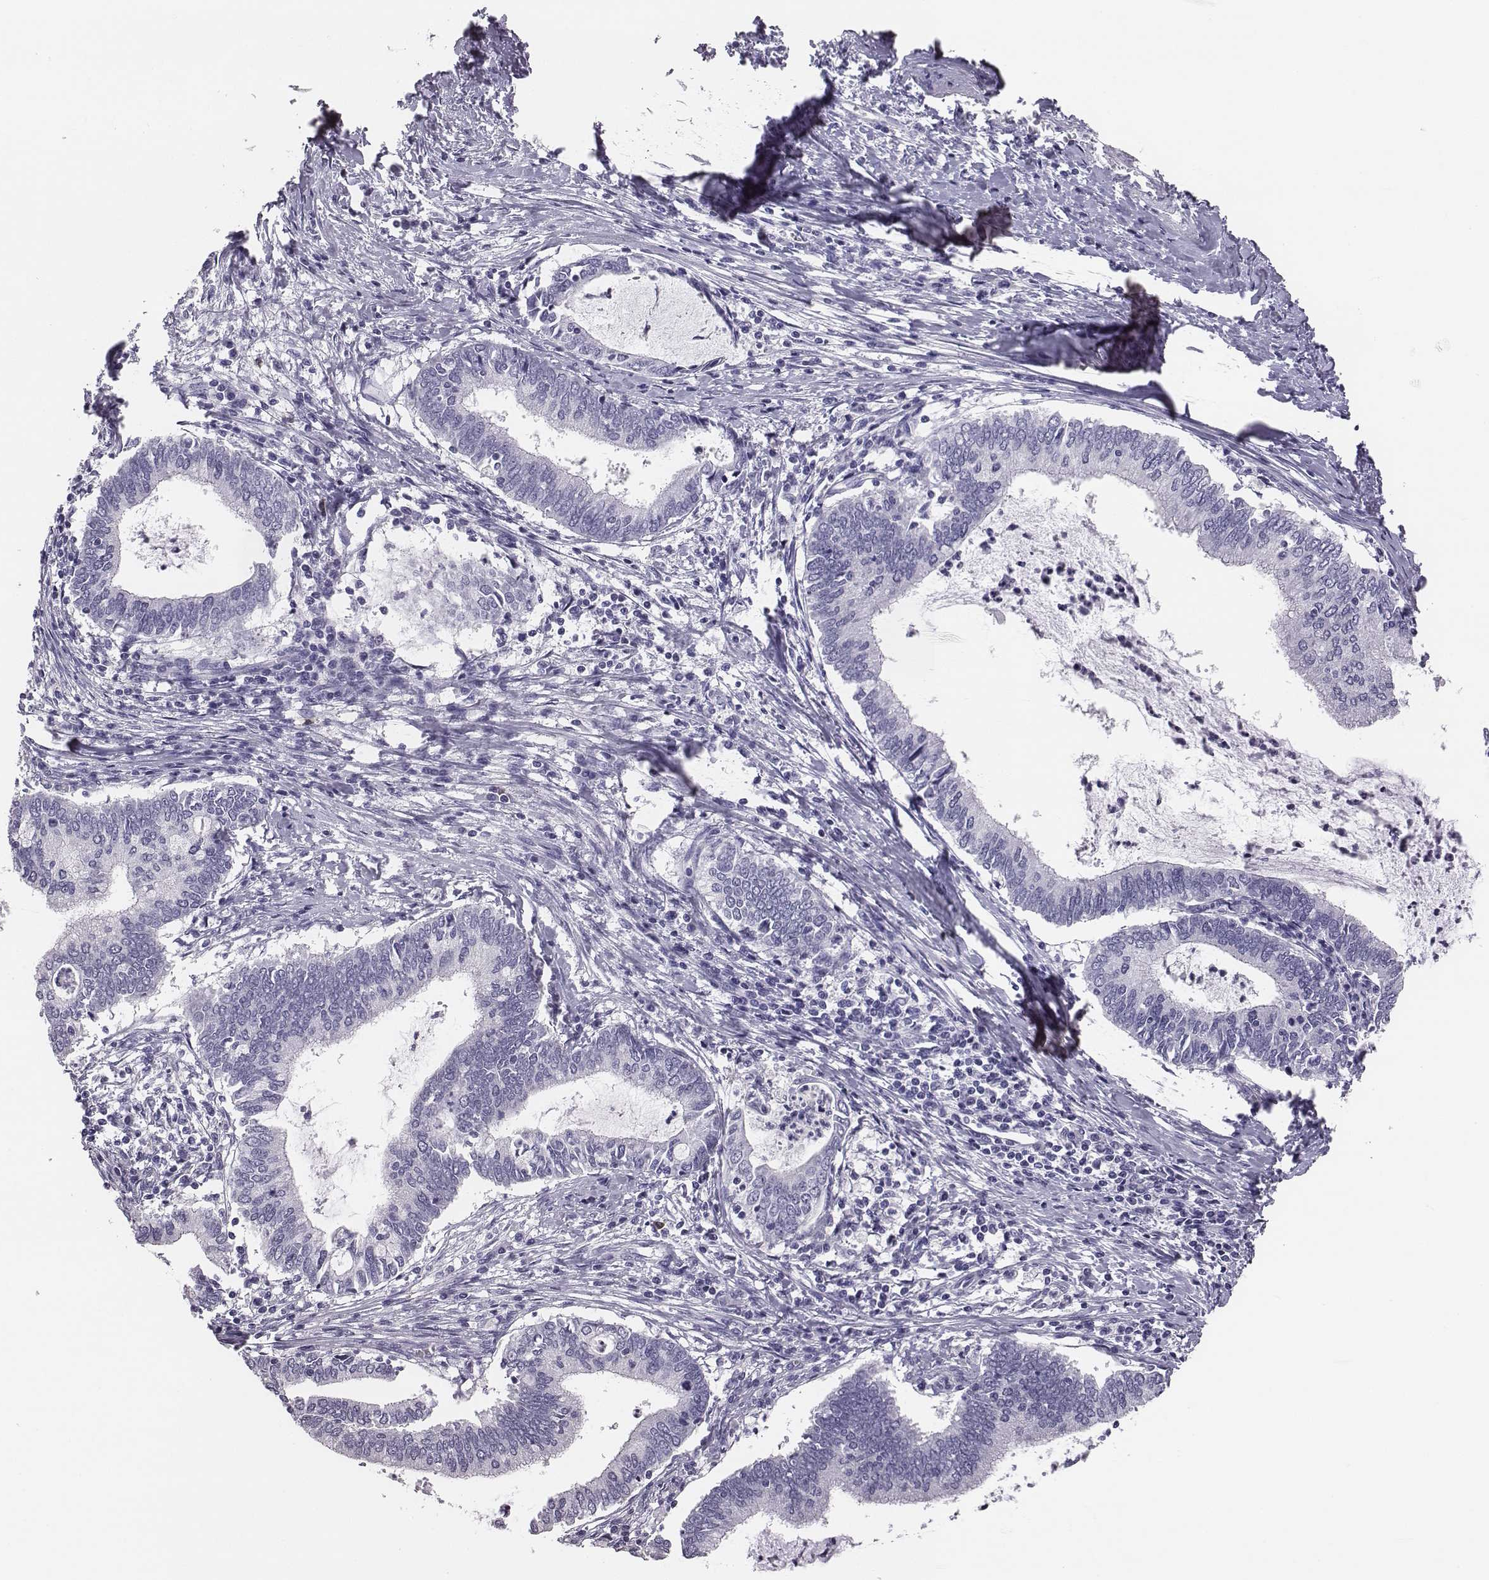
{"staining": {"intensity": "negative", "quantity": "none", "location": "none"}, "tissue": "cervical cancer", "cell_type": "Tumor cells", "image_type": "cancer", "snomed": [{"axis": "morphology", "description": "Adenocarcinoma, NOS"}, {"axis": "topography", "description": "Cervix"}], "caption": "Immunohistochemistry (IHC) photomicrograph of neoplastic tissue: human cervical adenocarcinoma stained with DAB (3,3'-diaminobenzidine) displays no significant protein expression in tumor cells.", "gene": "ACOD1", "patient": {"sex": "female", "age": 42}}